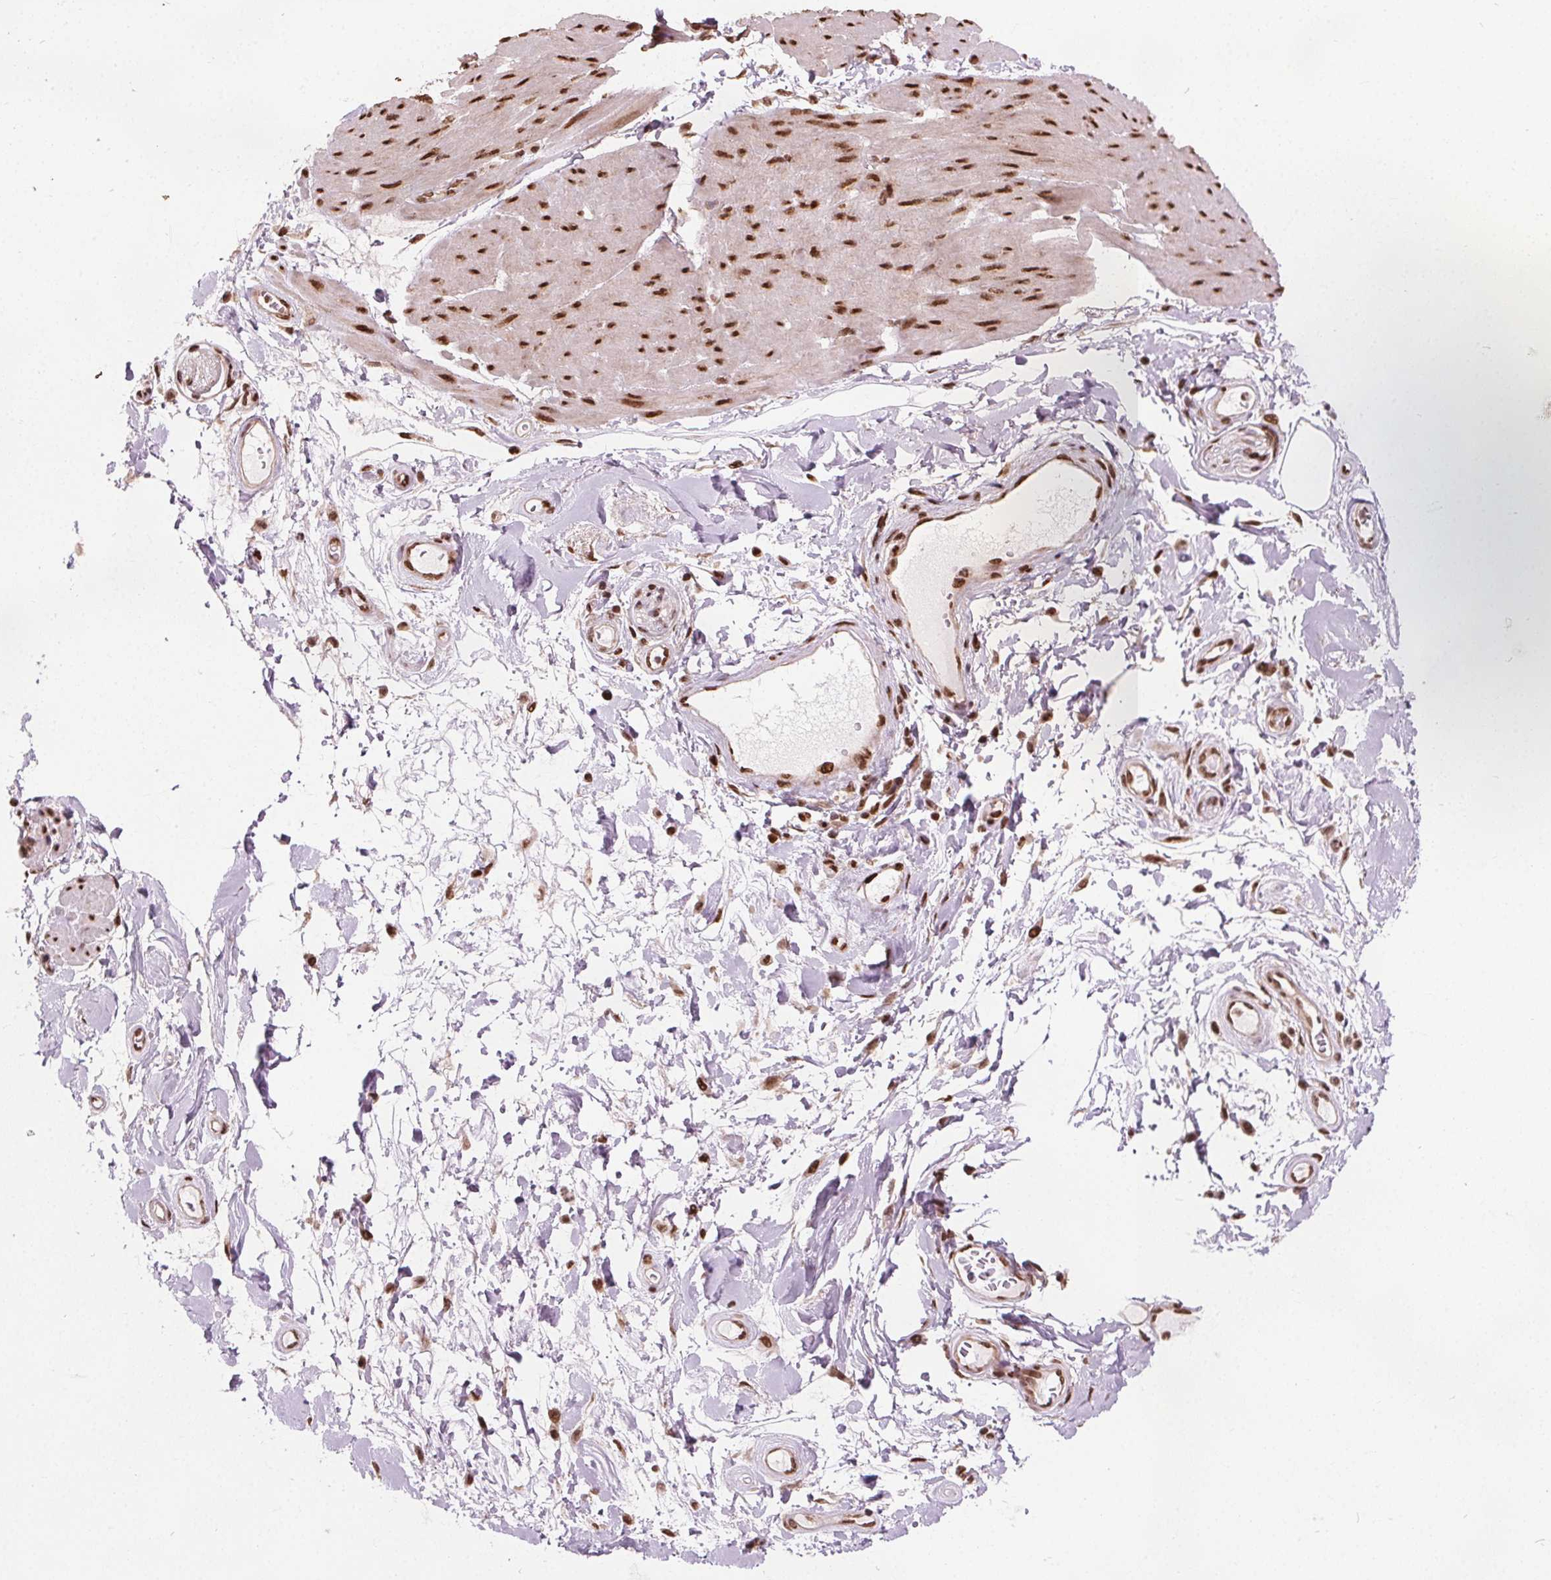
{"staining": {"intensity": "moderate", "quantity": ">75%", "location": "nuclear"}, "tissue": "adipose tissue", "cell_type": "Adipocytes", "image_type": "normal", "snomed": [{"axis": "morphology", "description": "Normal tissue, NOS"}, {"axis": "topography", "description": "Urinary bladder"}, {"axis": "topography", "description": "Peripheral nerve tissue"}], "caption": "Moderate nuclear positivity for a protein is present in about >75% of adipocytes of benign adipose tissue using IHC.", "gene": "ISLR2", "patient": {"sex": "female", "age": 60}}